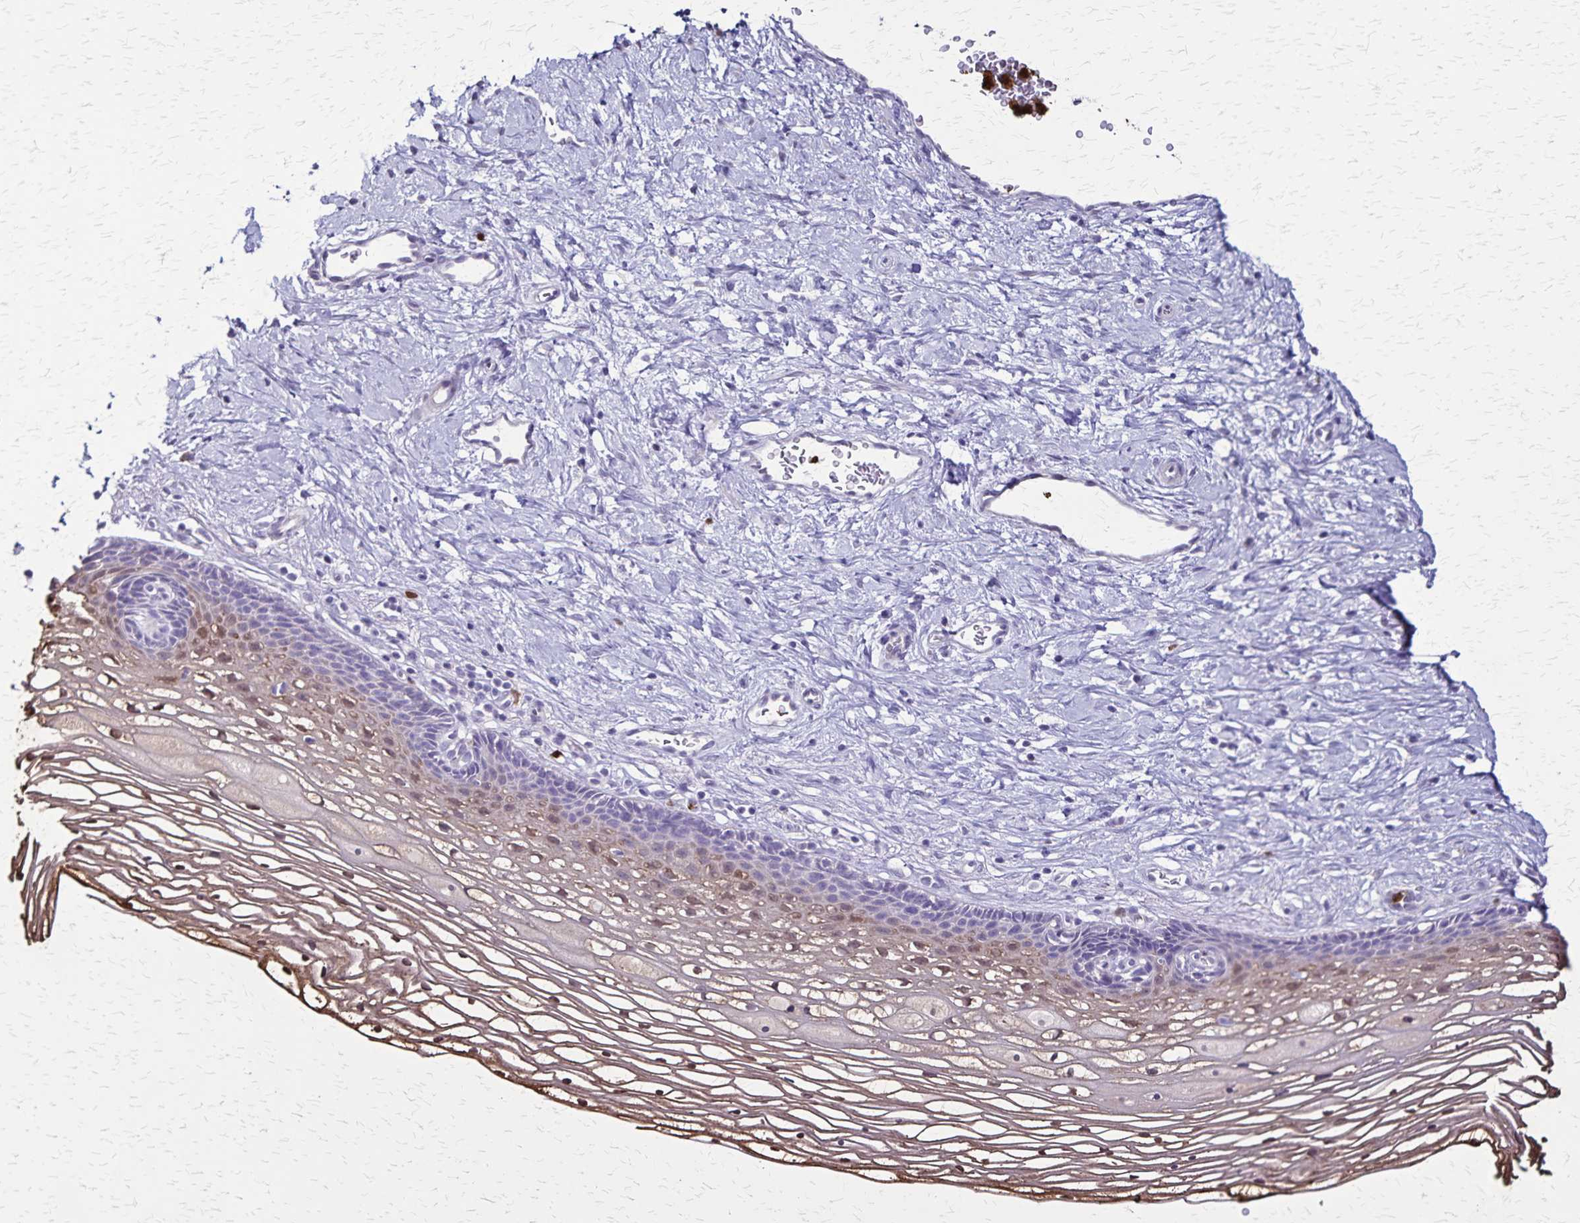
{"staining": {"intensity": "negative", "quantity": "none", "location": "none"}, "tissue": "cervix", "cell_type": "Glandular cells", "image_type": "normal", "snomed": [{"axis": "morphology", "description": "Normal tissue, NOS"}, {"axis": "topography", "description": "Cervix"}], "caption": "DAB (3,3'-diaminobenzidine) immunohistochemical staining of normal human cervix reveals no significant staining in glandular cells. The staining is performed using DAB brown chromogen with nuclei counter-stained in using hematoxylin.", "gene": "ULBP3", "patient": {"sex": "female", "age": 34}}